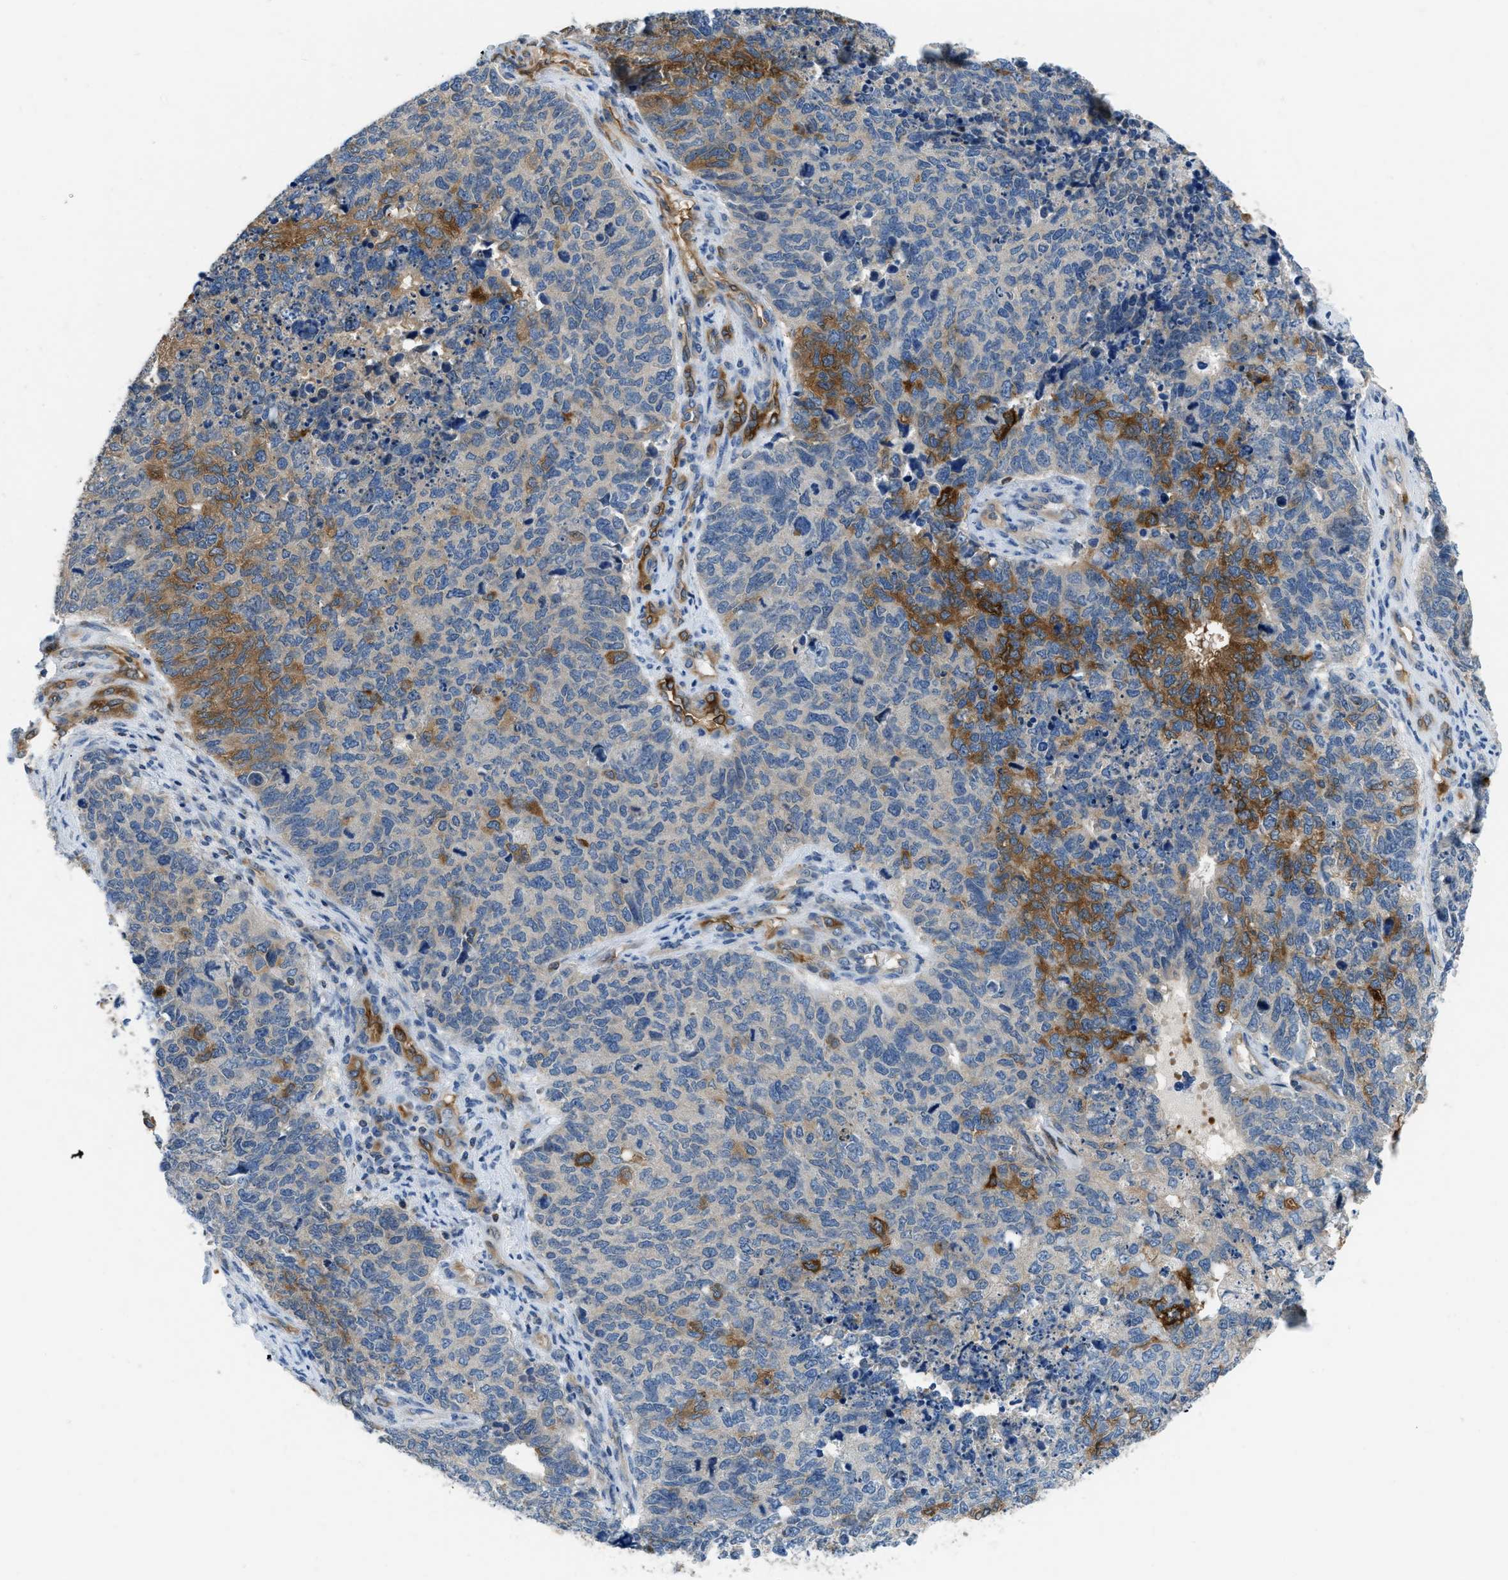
{"staining": {"intensity": "strong", "quantity": "<25%", "location": "cytoplasmic/membranous"}, "tissue": "cervical cancer", "cell_type": "Tumor cells", "image_type": "cancer", "snomed": [{"axis": "morphology", "description": "Squamous cell carcinoma, NOS"}, {"axis": "topography", "description": "Cervix"}], "caption": "About <25% of tumor cells in cervical cancer demonstrate strong cytoplasmic/membranous protein staining as visualized by brown immunohistochemical staining.", "gene": "PFKP", "patient": {"sex": "female", "age": 63}}